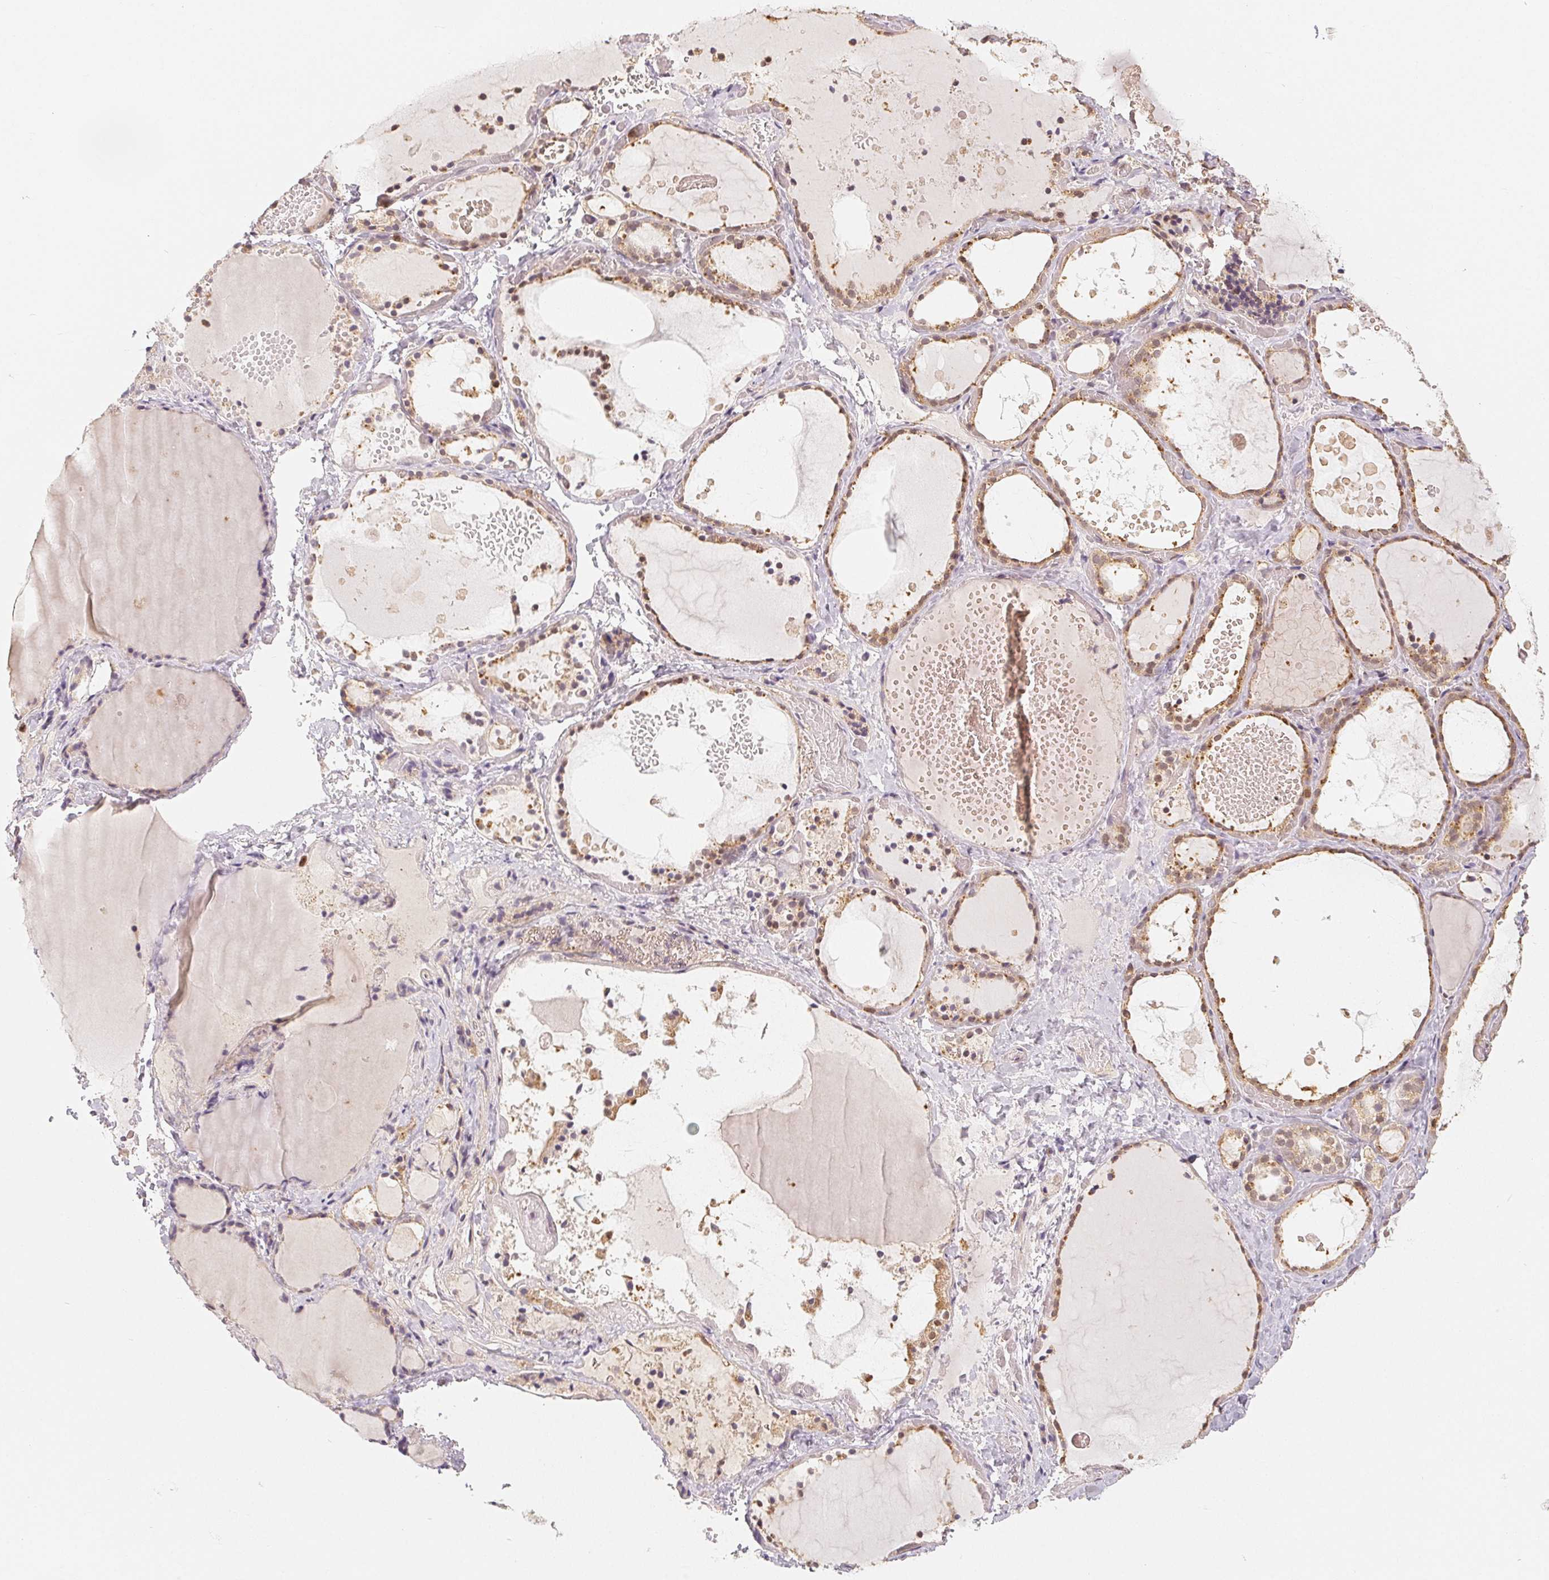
{"staining": {"intensity": "moderate", "quantity": ">75%", "location": "cytoplasmic/membranous,nuclear"}, "tissue": "thyroid gland", "cell_type": "Glandular cells", "image_type": "normal", "snomed": [{"axis": "morphology", "description": "Normal tissue, NOS"}, {"axis": "topography", "description": "Thyroid gland"}], "caption": "Protein staining of benign thyroid gland demonstrates moderate cytoplasmic/membranous,nuclear positivity in approximately >75% of glandular cells.", "gene": "GUSB", "patient": {"sex": "female", "age": 56}}